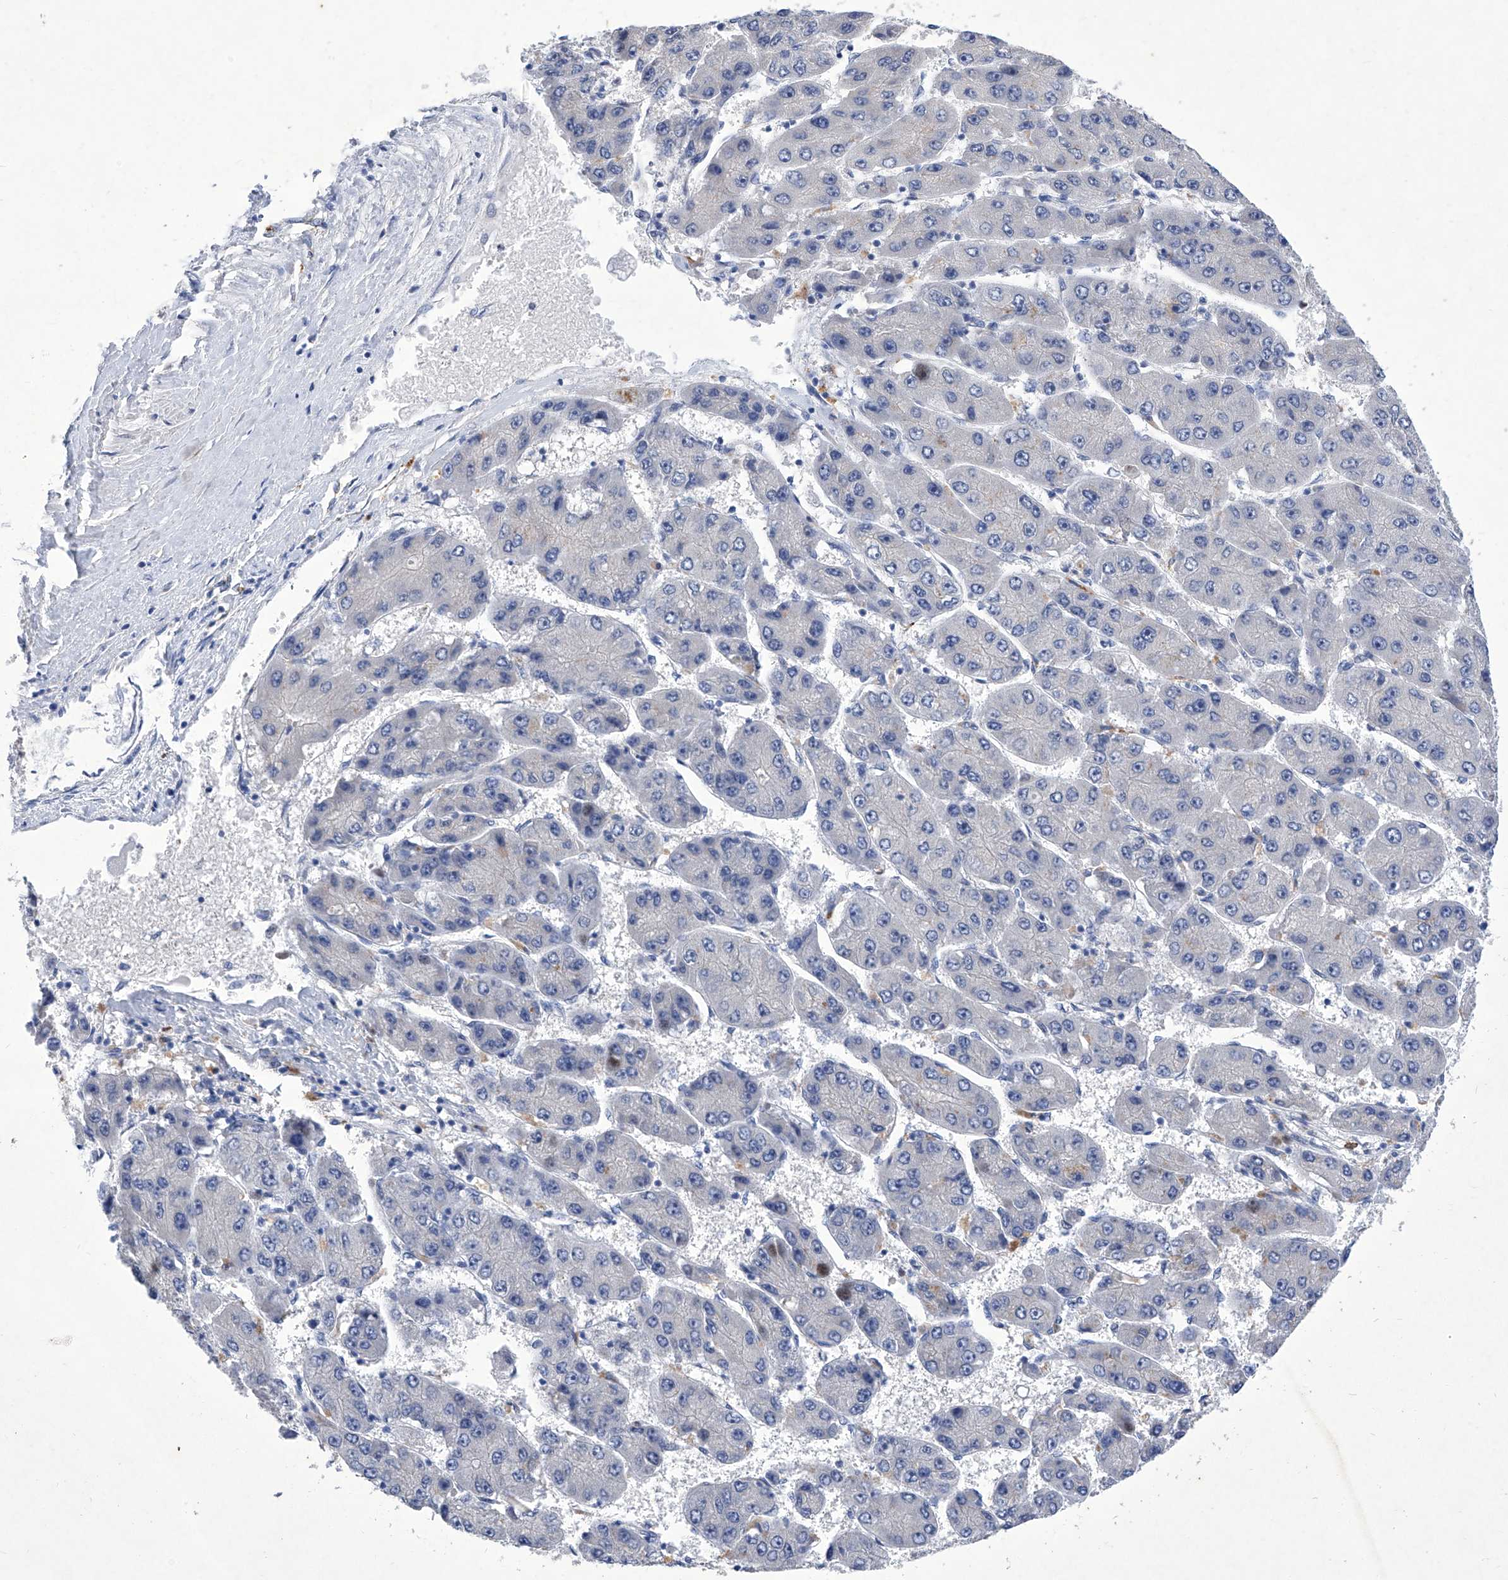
{"staining": {"intensity": "negative", "quantity": "none", "location": "none"}, "tissue": "liver cancer", "cell_type": "Tumor cells", "image_type": "cancer", "snomed": [{"axis": "morphology", "description": "Carcinoma, Hepatocellular, NOS"}, {"axis": "topography", "description": "Liver"}], "caption": "Tumor cells are negative for protein expression in human liver cancer.", "gene": "IFNL2", "patient": {"sex": "female", "age": 61}}